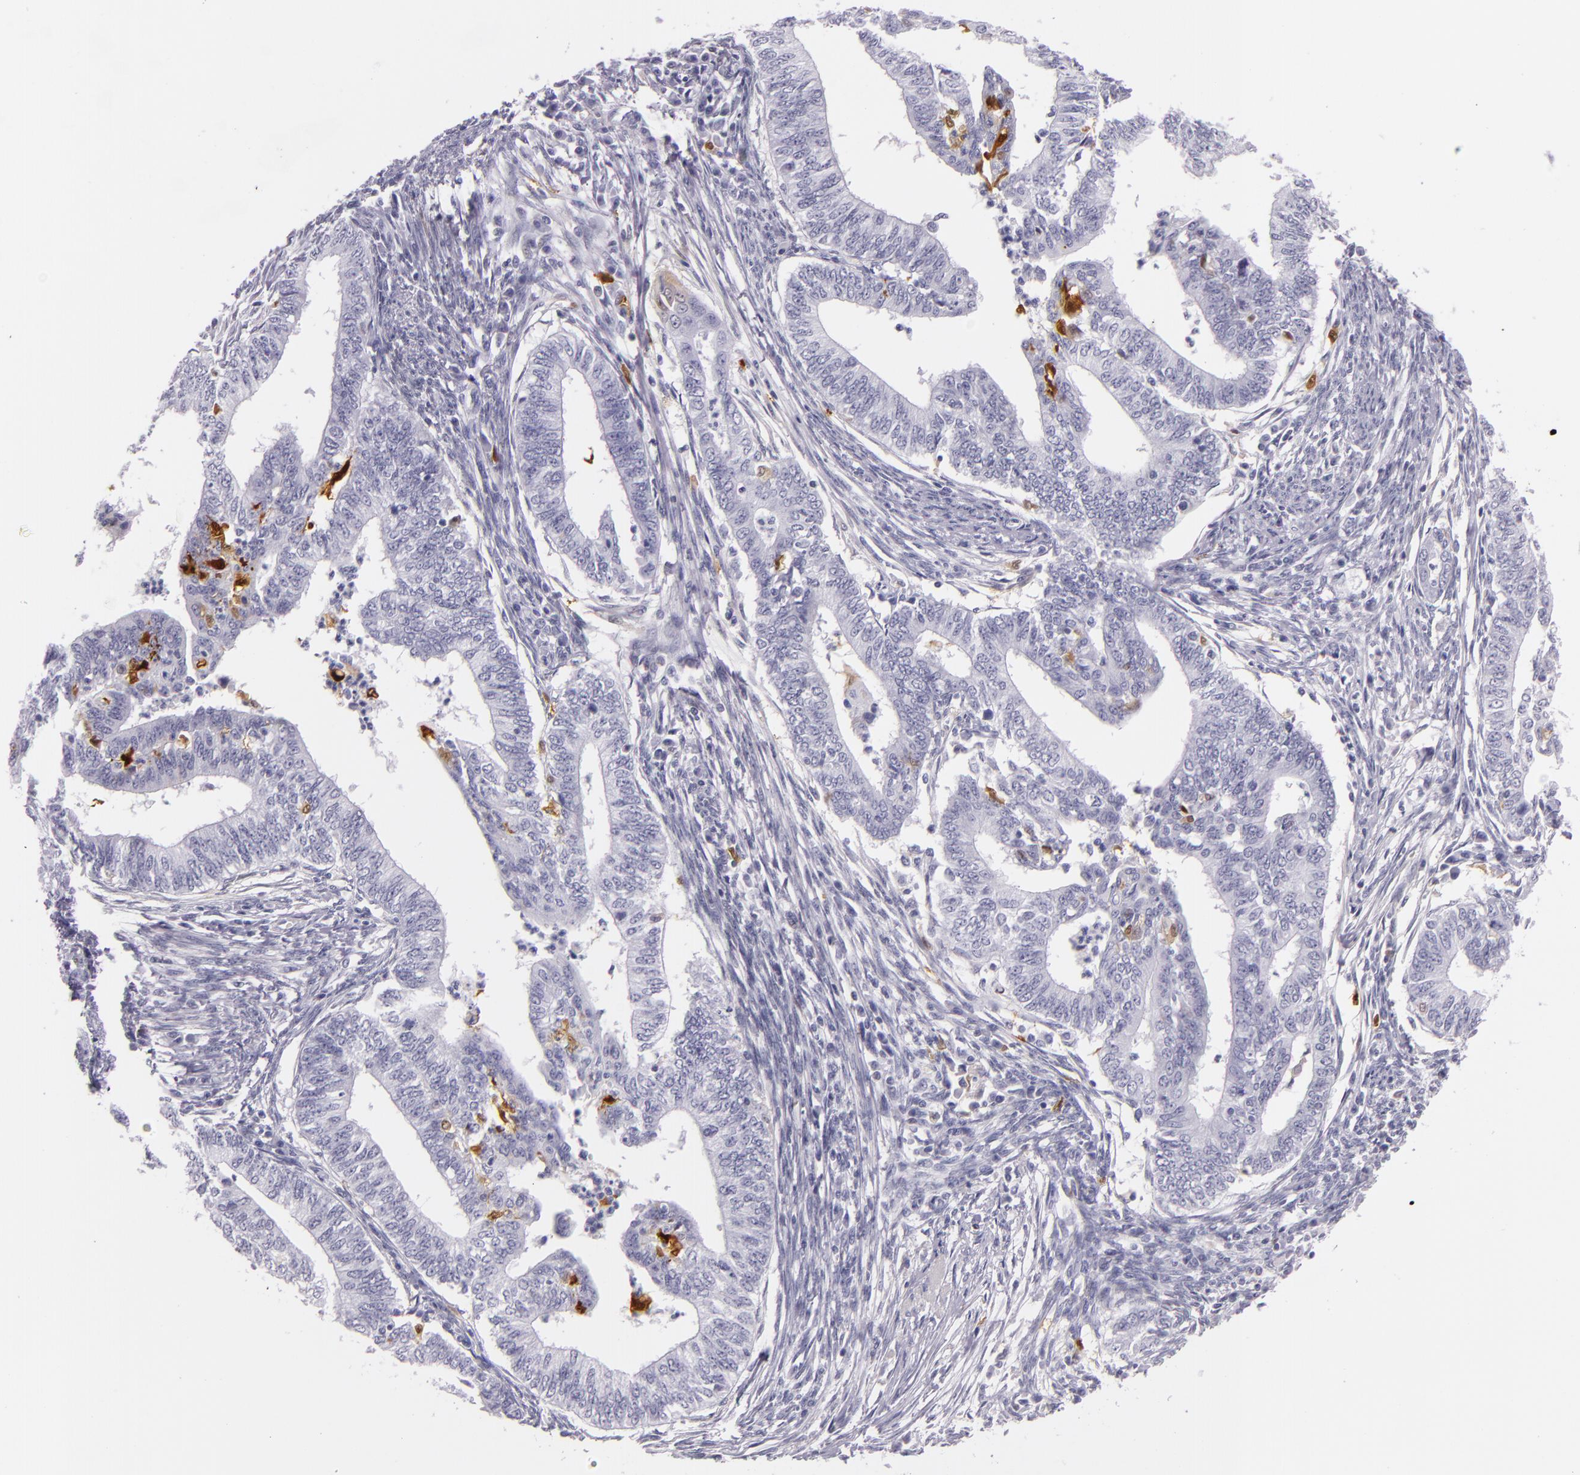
{"staining": {"intensity": "negative", "quantity": "none", "location": "none"}, "tissue": "endometrial cancer", "cell_type": "Tumor cells", "image_type": "cancer", "snomed": [{"axis": "morphology", "description": "Adenocarcinoma, NOS"}, {"axis": "topography", "description": "Endometrium"}], "caption": "The immunohistochemistry micrograph has no significant expression in tumor cells of endometrial cancer tissue. Brightfield microscopy of immunohistochemistry stained with DAB (brown) and hematoxylin (blue), captured at high magnification.", "gene": "MT1A", "patient": {"sex": "female", "age": 66}}